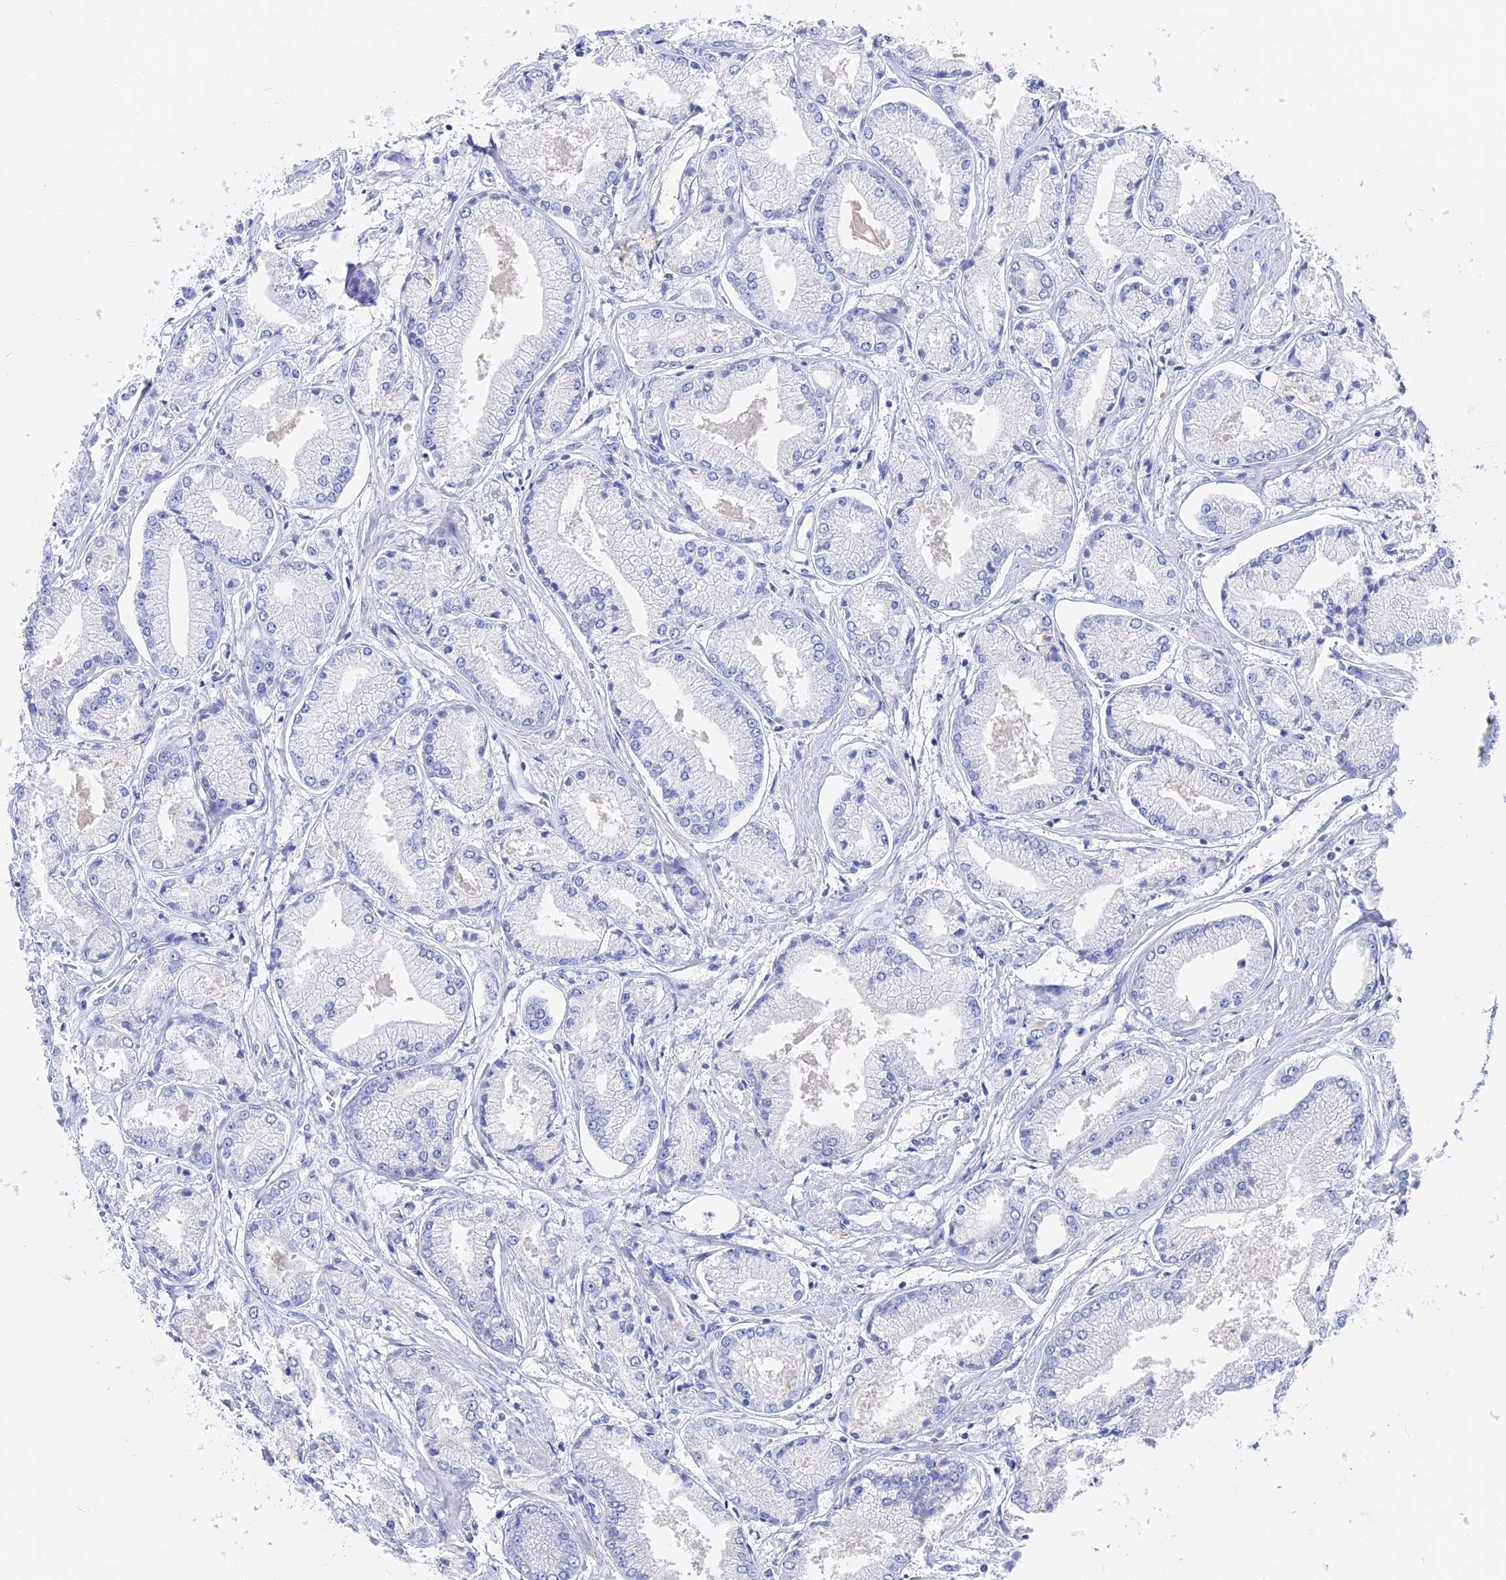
{"staining": {"intensity": "negative", "quantity": "none", "location": "none"}, "tissue": "prostate cancer", "cell_type": "Tumor cells", "image_type": "cancer", "snomed": [{"axis": "morphology", "description": "Adenocarcinoma, Low grade"}, {"axis": "topography", "description": "Prostate"}], "caption": "The micrograph demonstrates no significant staining in tumor cells of prostate cancer (low-grade adenocarcinoma).", "gene": "VPS33B", "patient": {"sex": "male", "age": 60}}